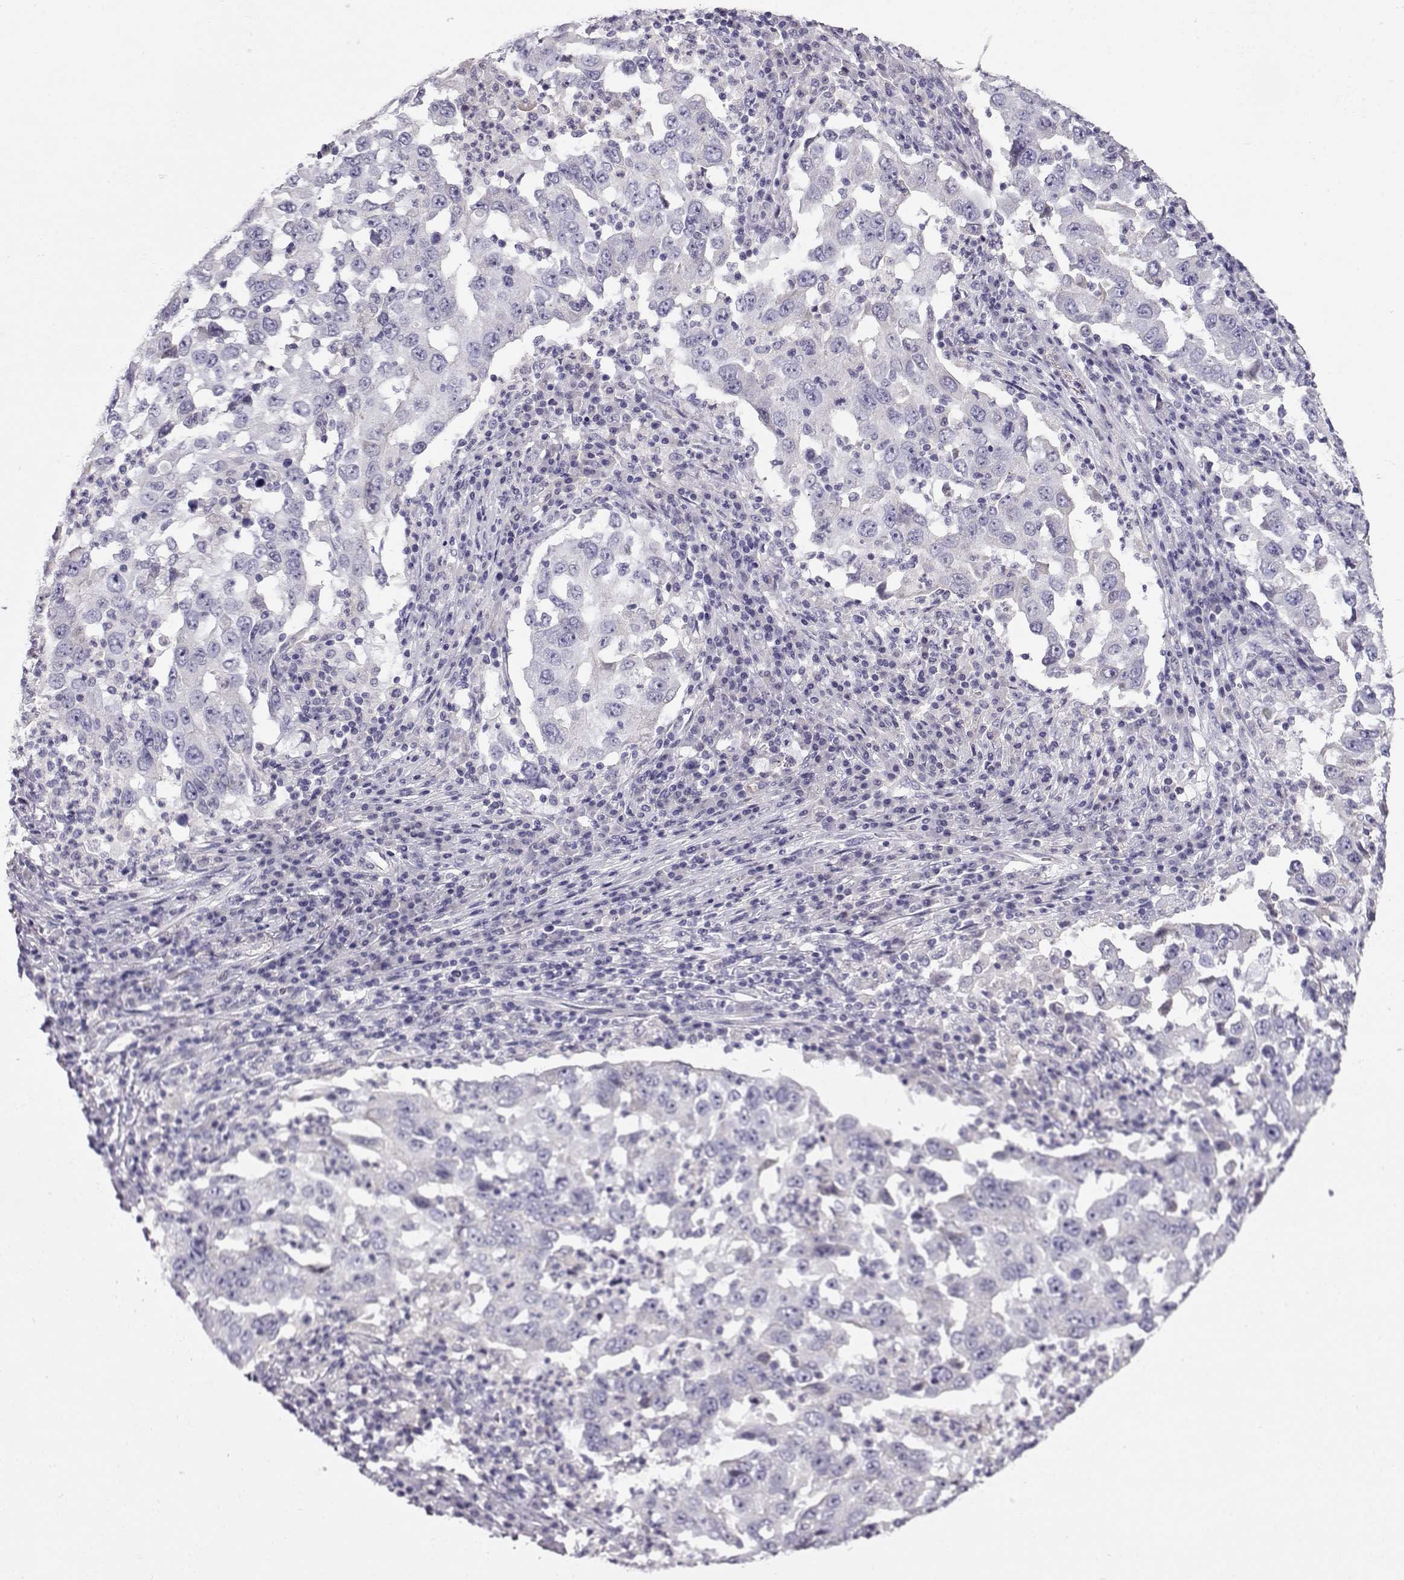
{"staining": {"intensity": "negative", "quantity": "none", "location": "none"}, "tissue": "lung cancer", "cell_type": "Tumor cells", "image_type": "cancer", "snomed": [{"axis": "morphology", "description": "Adenocarcinoma, NOS"}, {"axis": "topography", "description": "Lung"}], "caption": "This photomicrograph is of lung cancer (adenocarcinoma) stained with immunohistochemistry (IHC) to label a protein in brown with the nuclei are counter-stained blue. There is no expression in tumor cells.", "gene": "GPR26", "patient": {"sex": "male", "age": 73}}